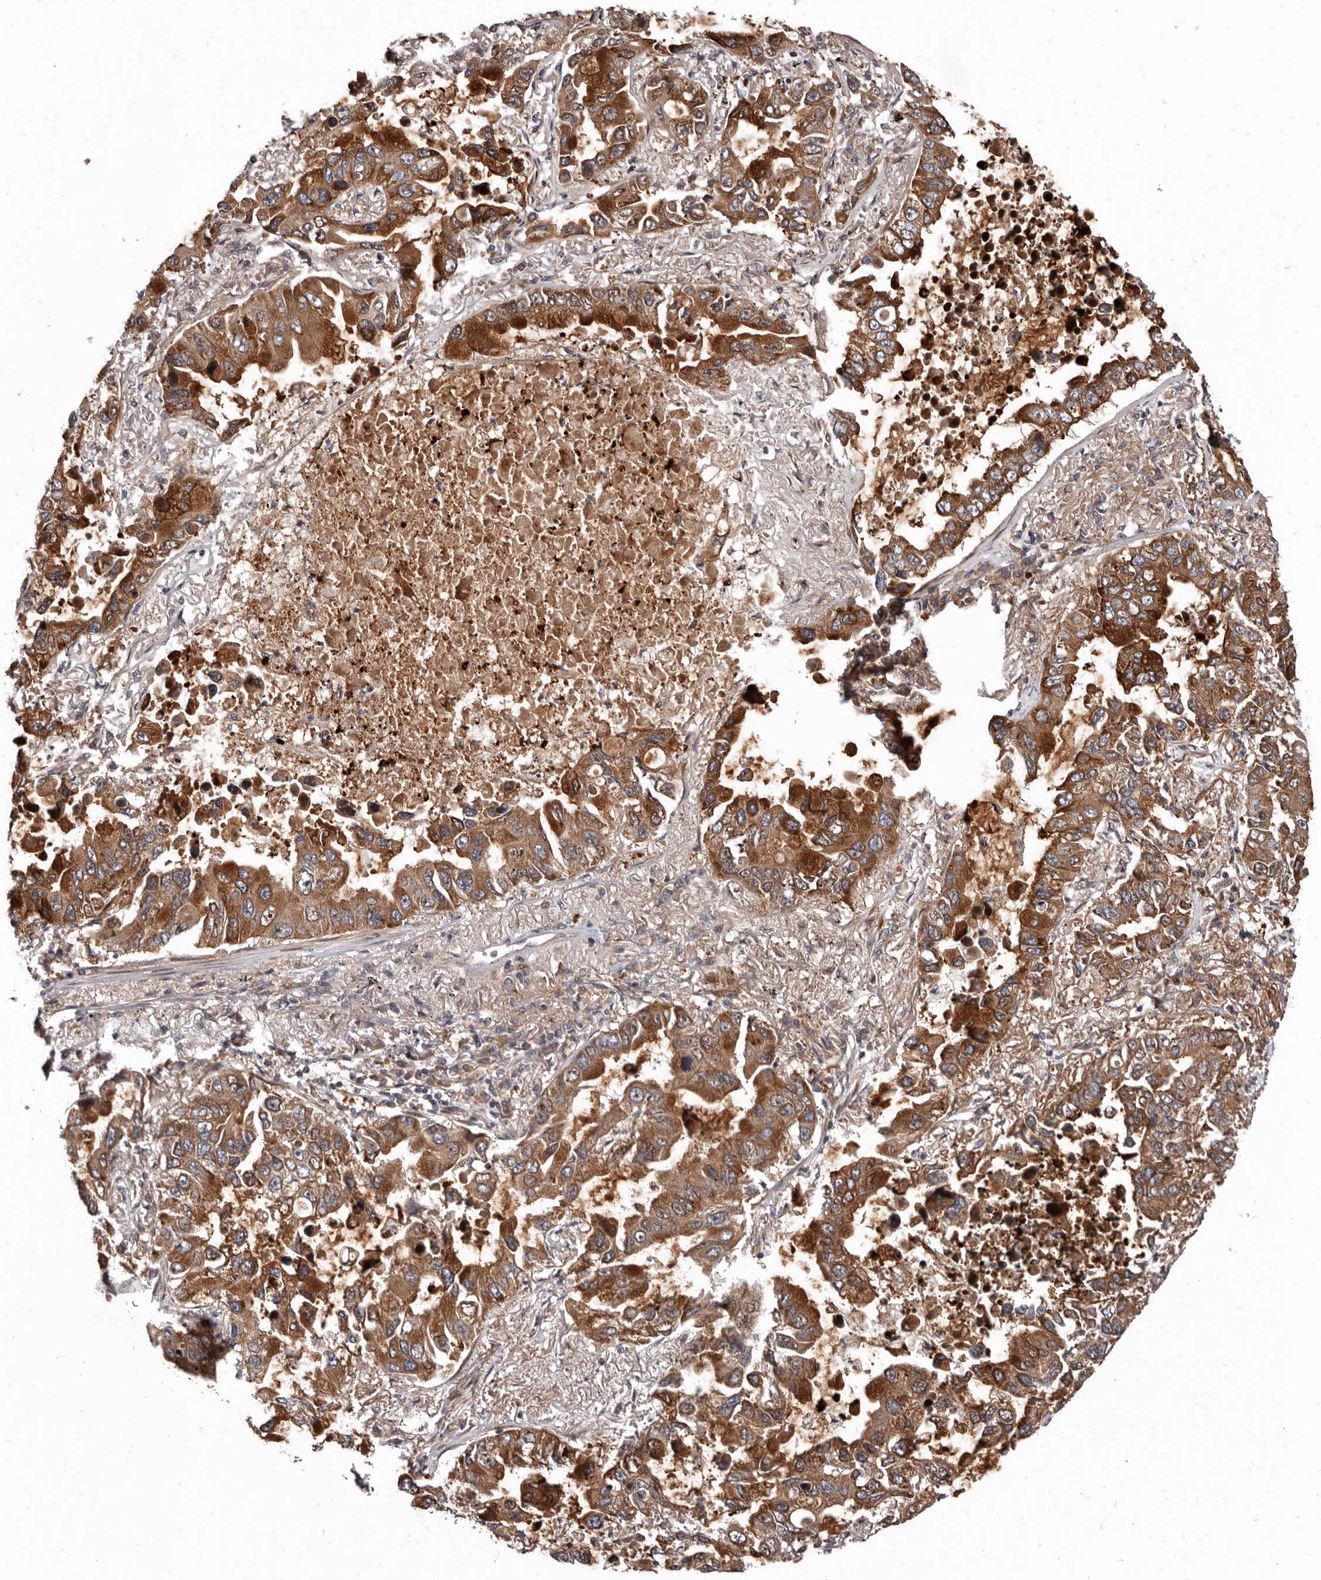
{"staining": {"intensity": "moderate", "quantity": ">75%", "location": "cytoplasmic/membranous"}, "tissue": "lung cancer", "cell_type": "Tumor cells", "image_type": "cancer", "snomed": [{"axis": "morphology", "description": "Adenocarcinoma, NOS"}, {"axis": "topography", "description": "Lung"}], "caption": "IHC histopathology image of neoplastic tissue: human lung cancer stained using immunohistochemistry displays medium levels of moderate protein expression localized specifically in the cytoplasmic/membranous of tumor cells, appearing as a cytoplasmic/membranous brown color.", "gene": "WEE2", "patient": {"sex": "male", "age": 64}}